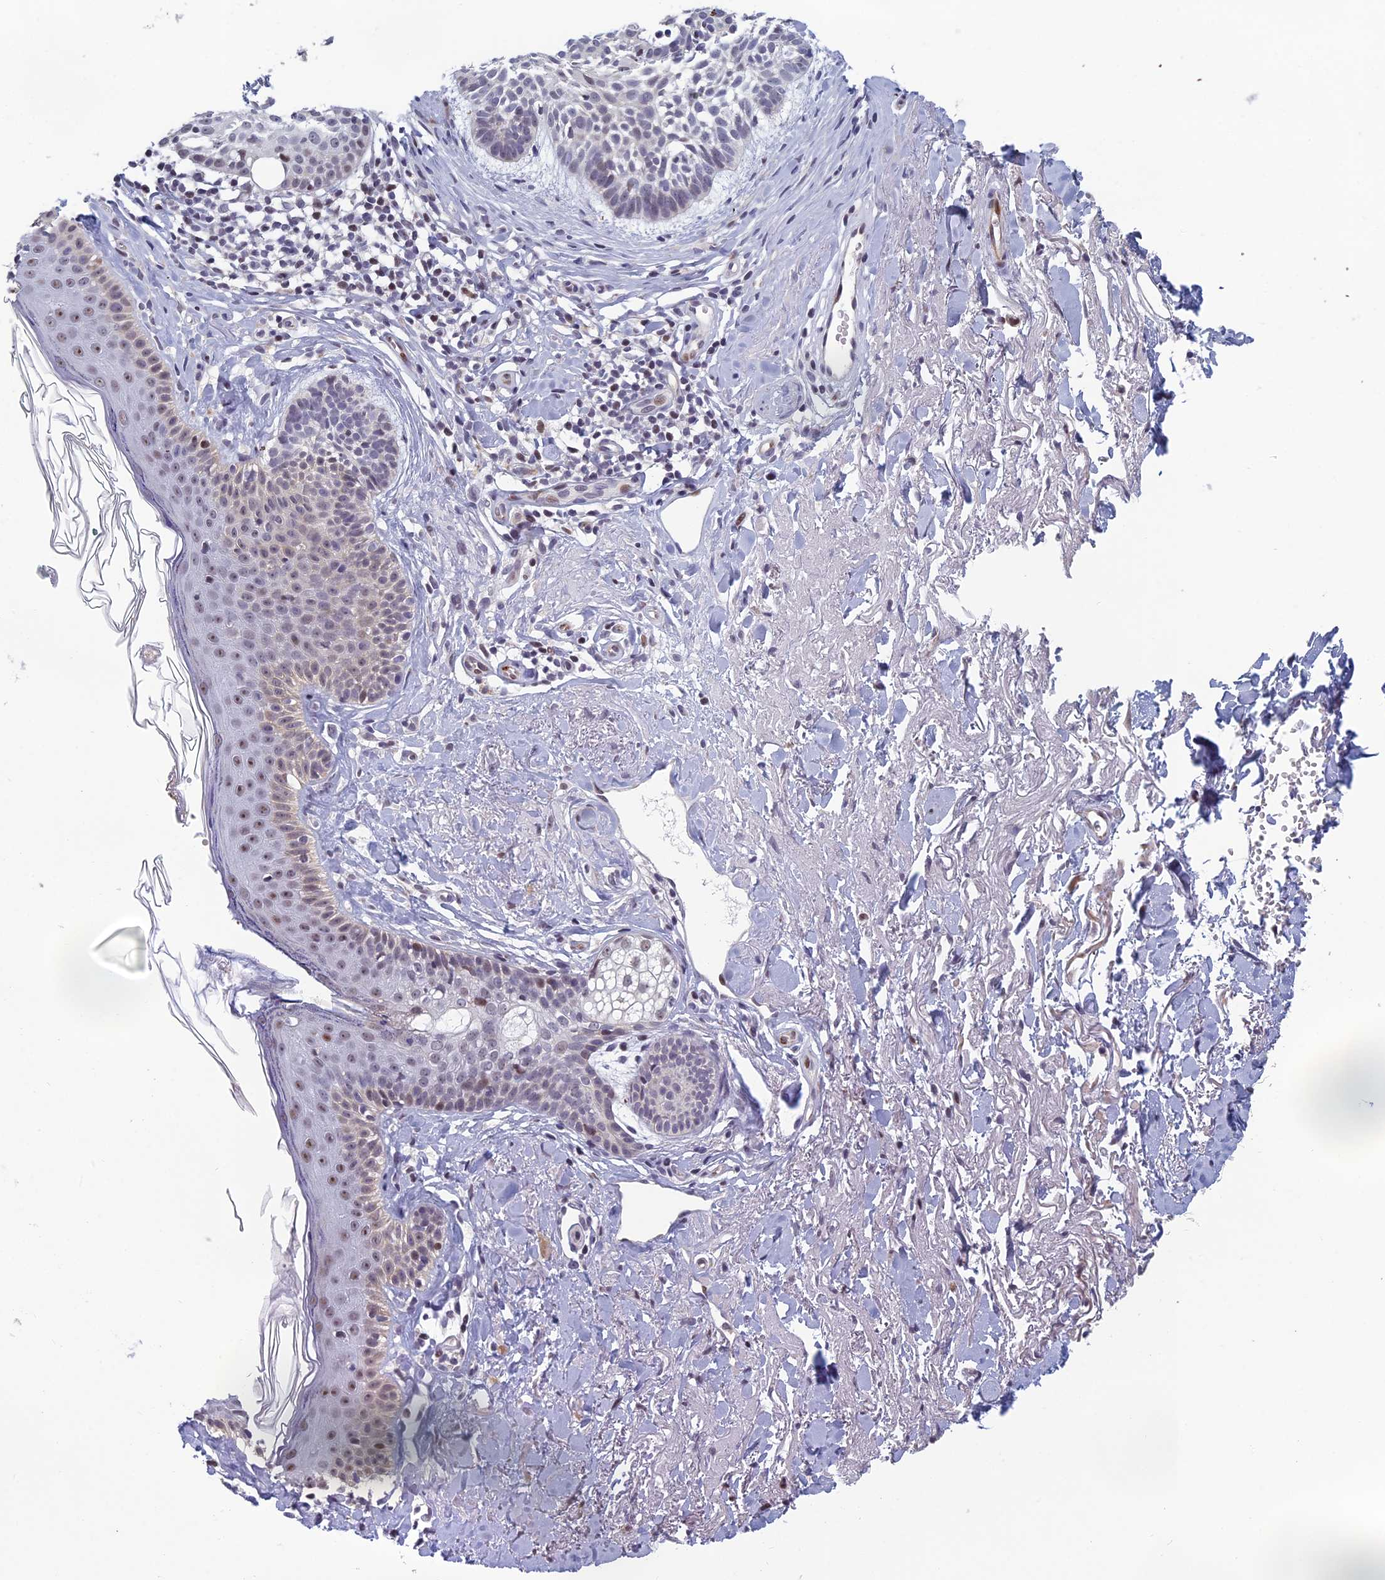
{"staining": {"intensity": "weak", "quantity": "<25%", "location": "nuclear"}, "tissue": "skin cancer", "cell_type": "Tumor cells", "image_type": "cancer", "snomed": [{"axis": "morphology", "description": "Basal cell carcinoma"}, {"axis": "topography", "description": "Skin"}], "caption": "Immunohistochemical staining of human basal cell carcinoma (skin) displays no significant staining in tumor cells. Brightfield microscopy of IHC stained with DAB (brown) and hematoxylin (blue), captured at high magnification.", "gene": "RGS17", "patient": {"sex": "male", "age": 71}}